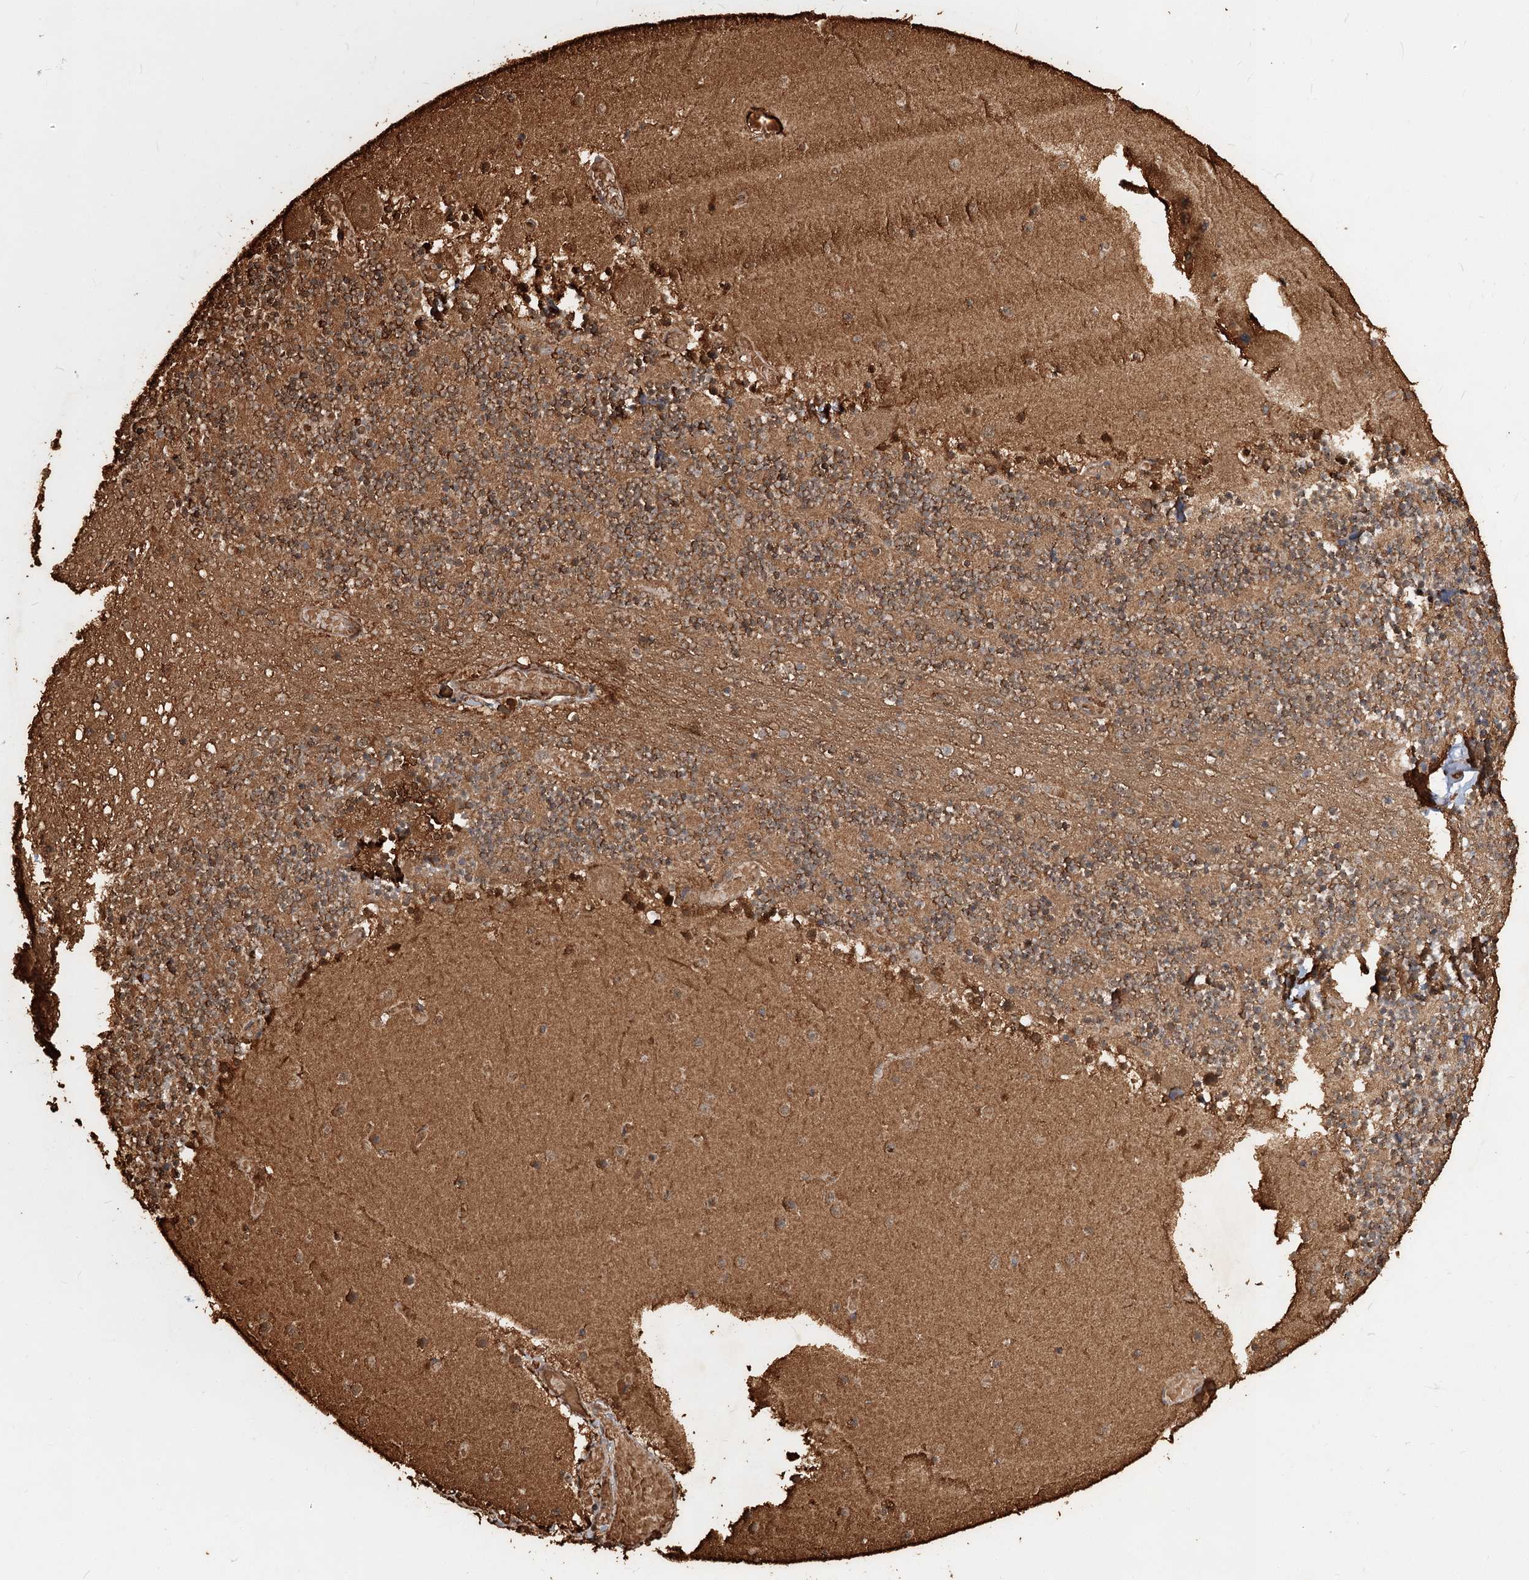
{"staining": {"intensity": "moderate", "quantity": "25%-75%", "location": "cytoplasmic/membranous"}, "tissue": "cerebellum", "cell_type": "Cells in granular layer", "image_type": "normal", "snomed": [{"axis": "morphology", "description": "Normal tissue, NOS"}, {"axis": "topography", "description": "Cerebellum"}], "caption": "A medium amount of moderate cytoplasmic/membranous expression is appreciated in approximately 25%-75% of cells in granular layer in unremarkable cerebellum.", "gene": "PIK3C2A", "patient": {"sex": "female", "age": 28}}